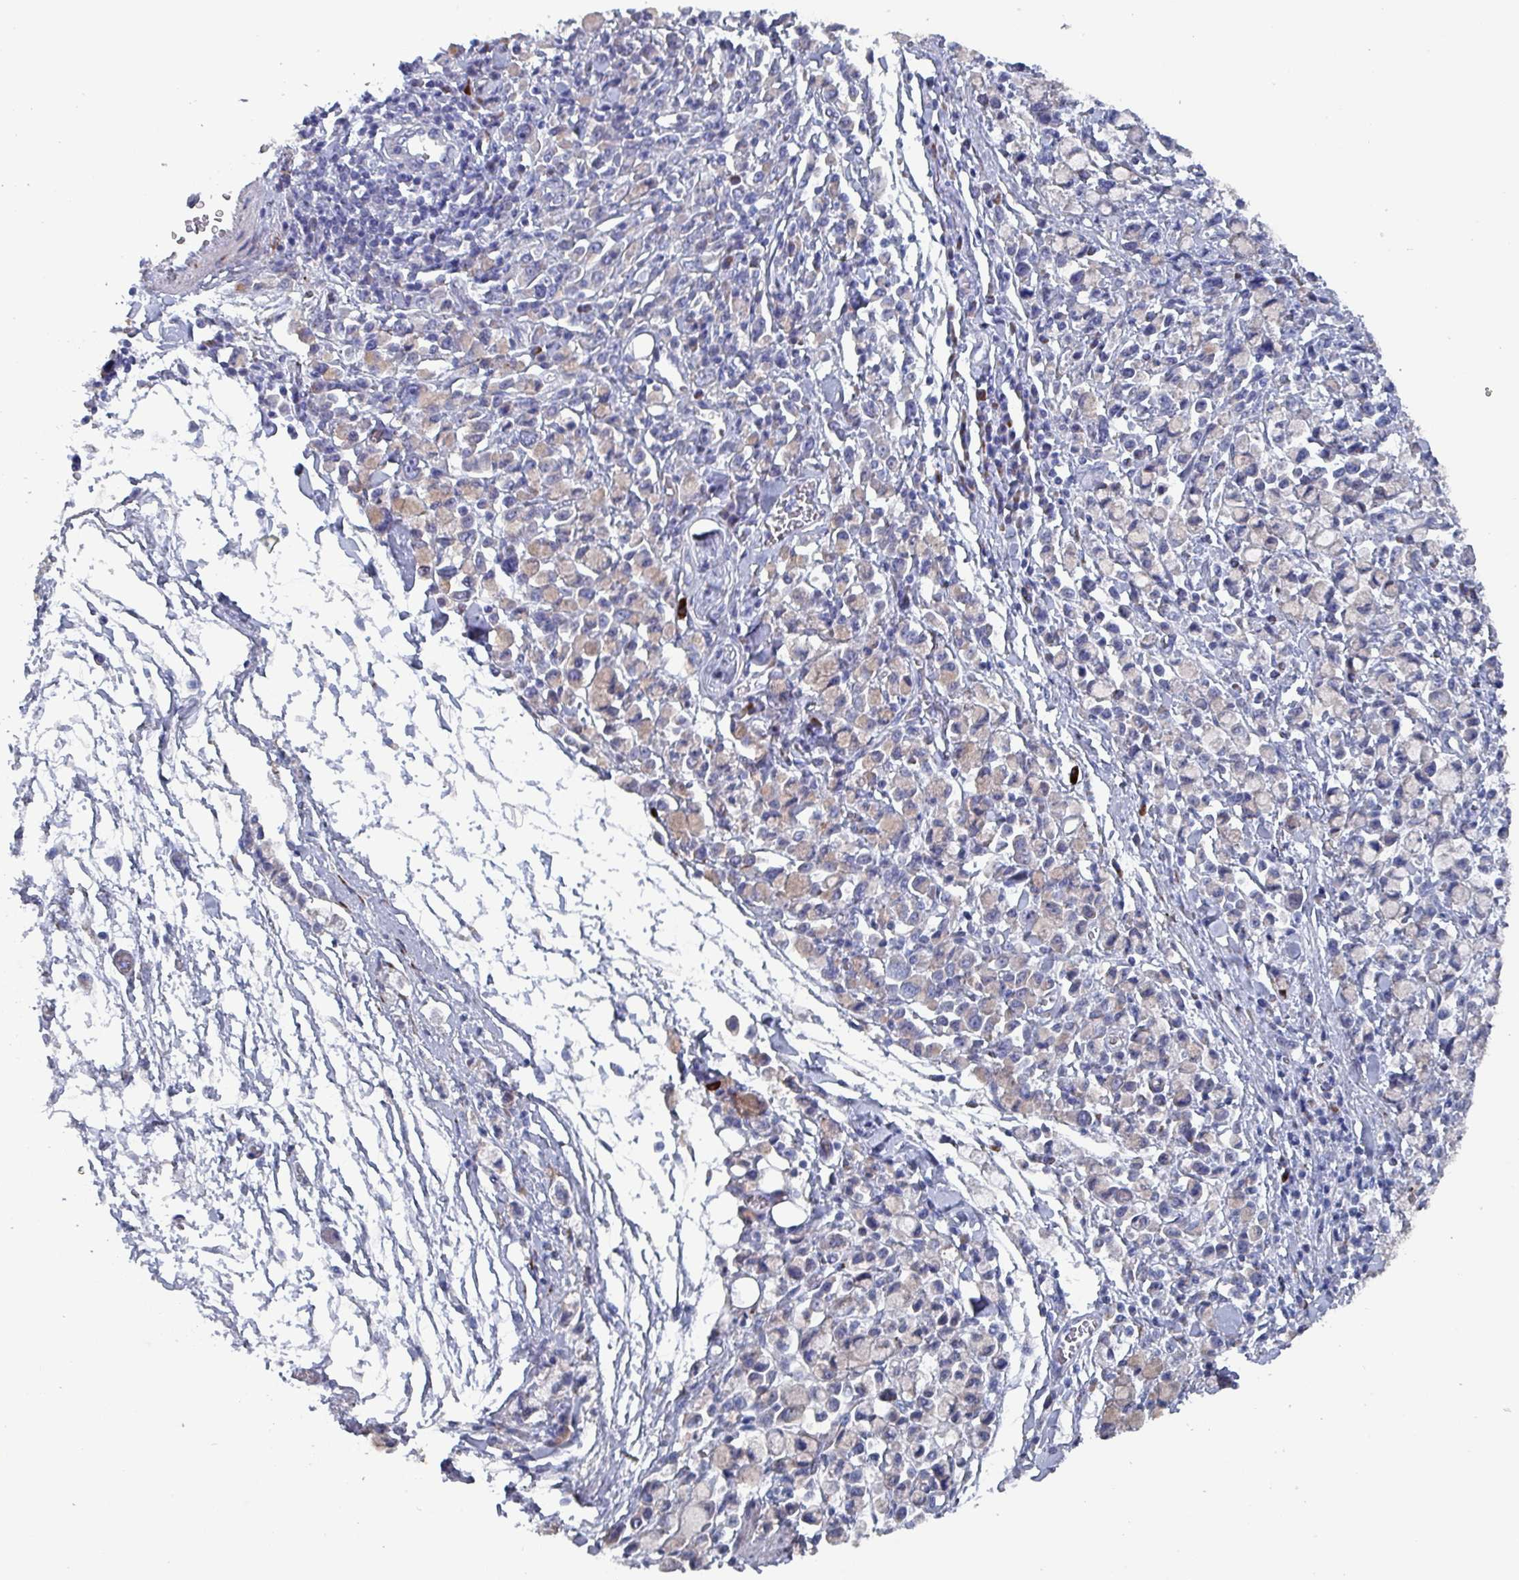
{"staining": {"intensity": "negative", "quantity": "none", "location": "none"}, "tissue": "stomach cancer", "cell_type": "Tumor cells", "image_type": "cancer", "snomed": [{"axis": "morphology", "description": "Adenocarcinoma, NOS"}, {"axis": "topography", "description": "Stomach"}], "caption": "DAB (3,3'-diaminobenzidine) immunohistochemical staining of human adenocarcinoma (stomach) reveals no significant staining in tumor cells. (IHC, brightfield microscopy, high magnification).", "gene": "DRD5", "patient": {"sex": "female", "age": 81}}